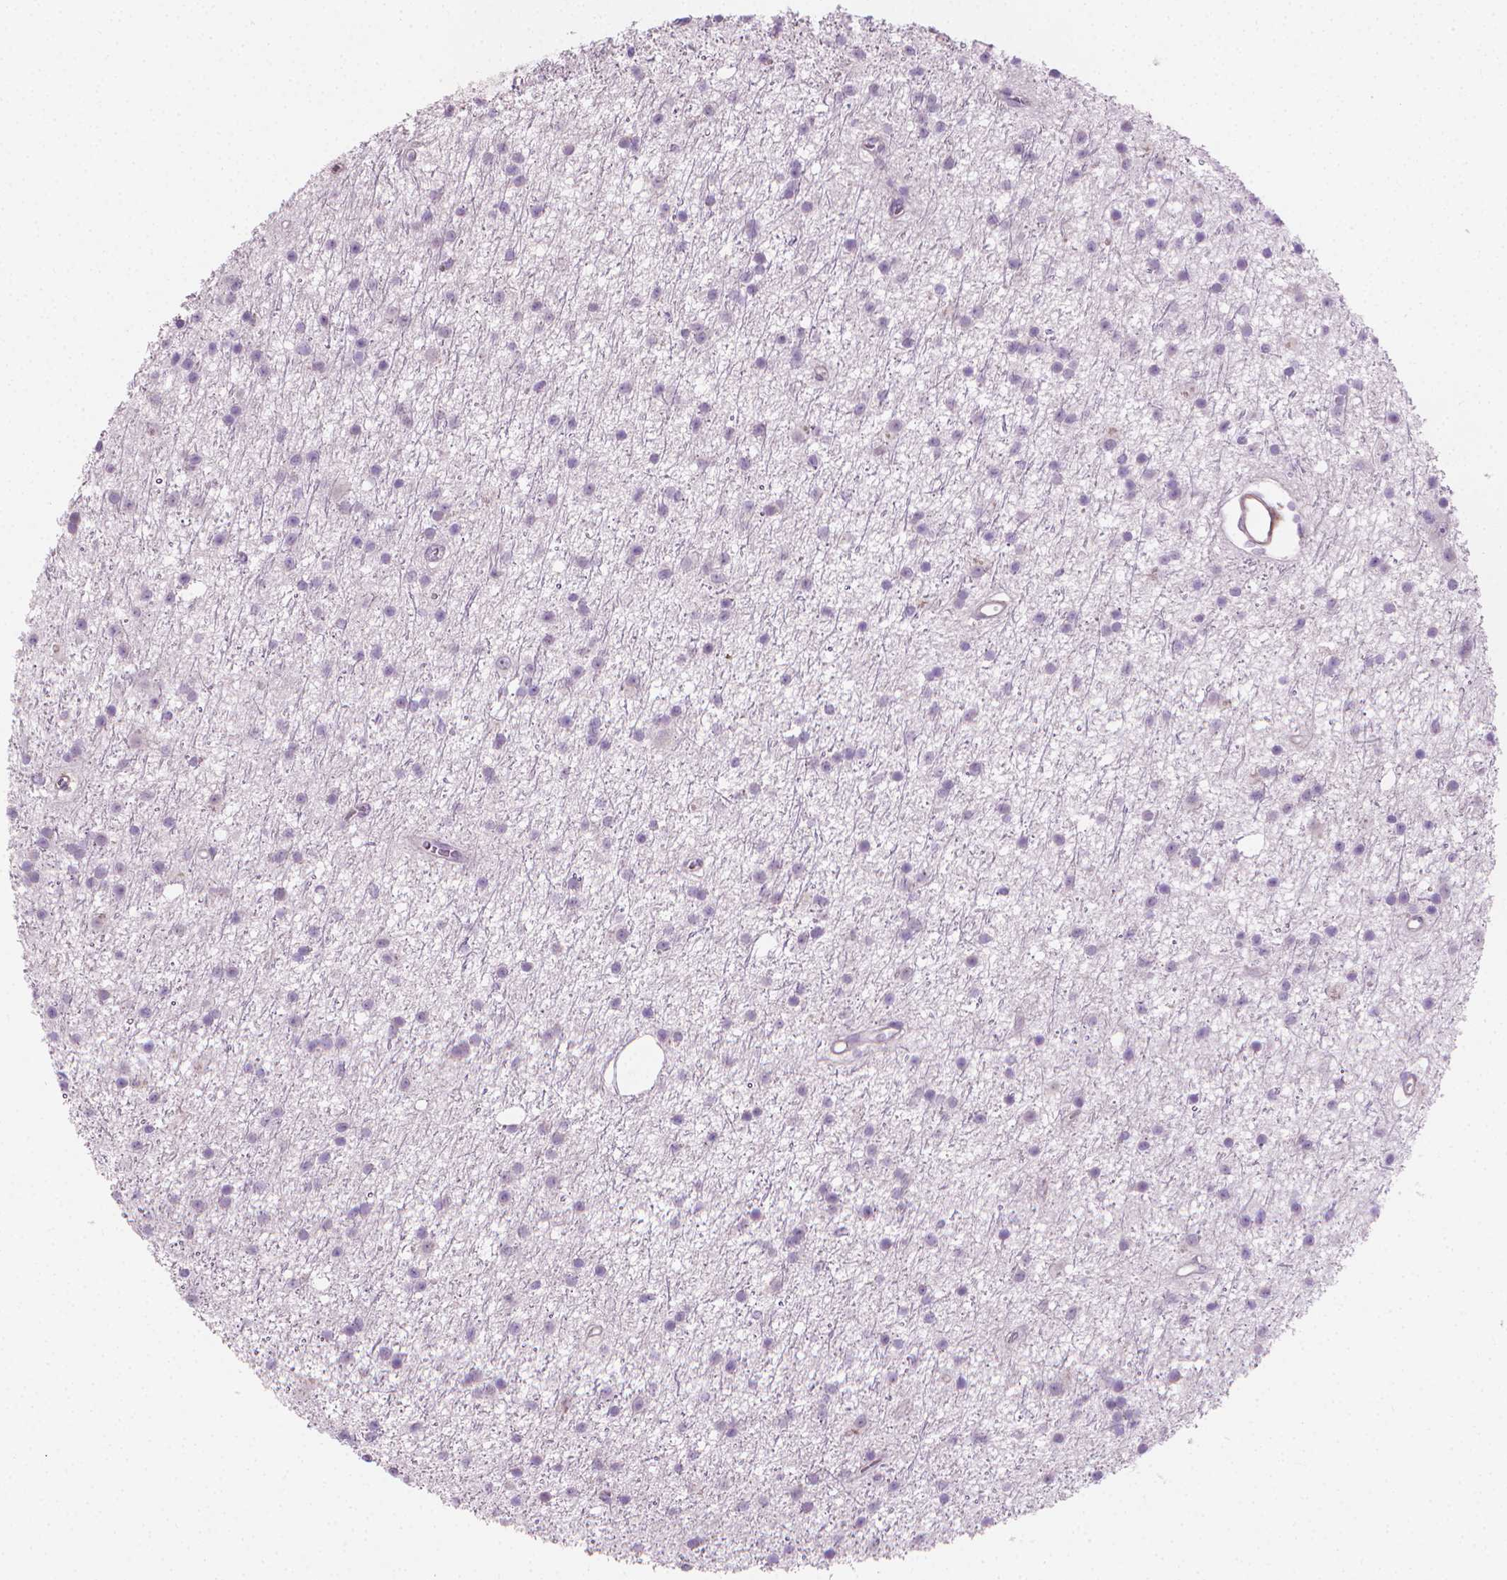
{"staining": {"intensity": "negative", "quantity": "none", "location": "none"}, "tissue": "glioma", "cell_type": "Tumor cells", "image_type": "cancer", "snomed": [{"axis": "morphology", "description": "Glioma, malignant, Low grade"}, {"axis": "topography", "description": "Brain"}], "caption": "Malignant low-grade glioma was stained to show a protein in brown. There is no significant expression in tumor cells.", "gene": "GSDMA", "patient": {"sex": "male", "age": 27}}